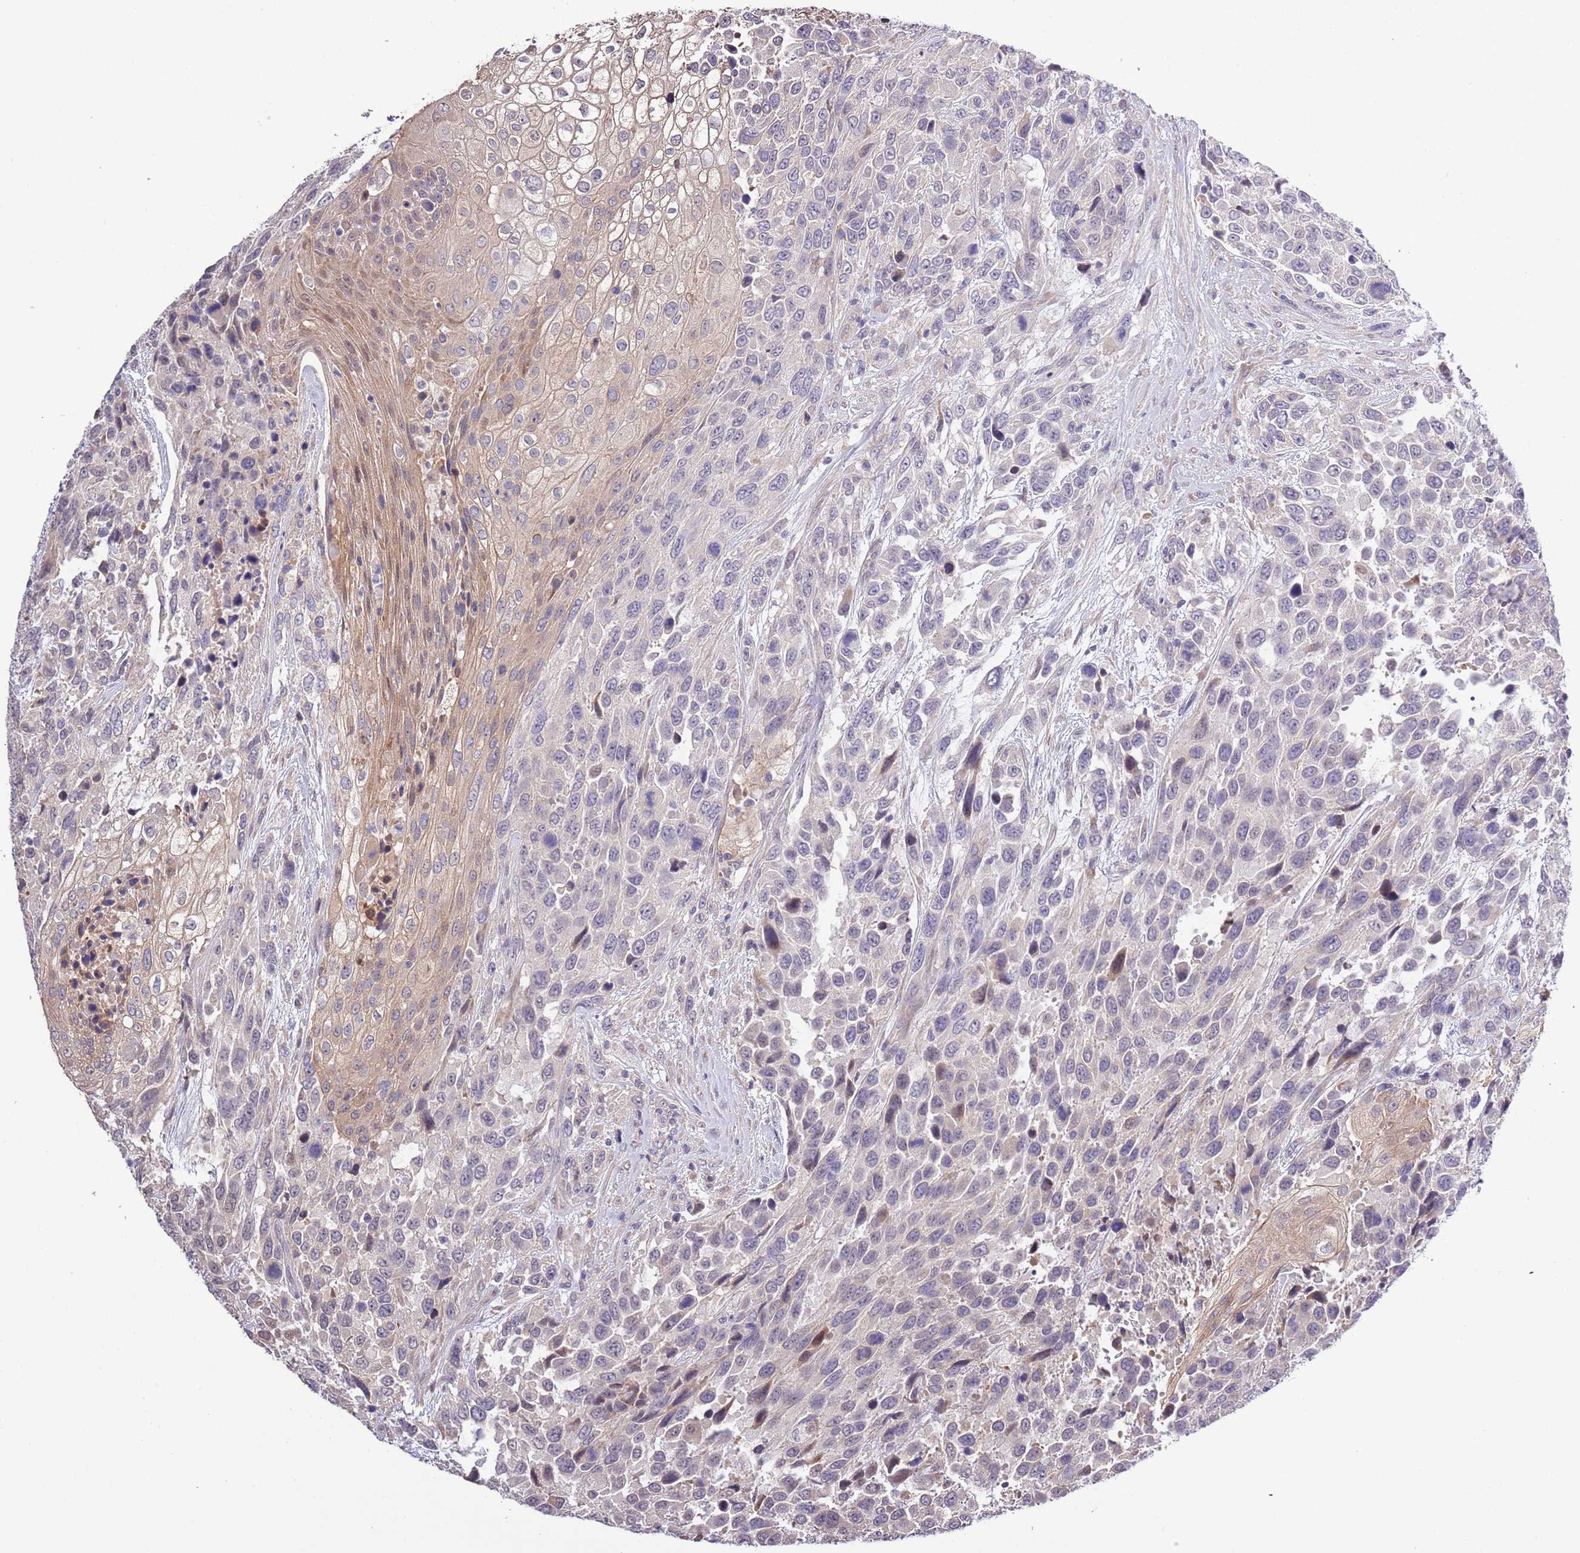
{"staining": {"intensity": "negative", "quantity": "none", "location": "none"}, "tissue": "urothelial cancer", "cell_type": "Tumor cells", "image_type": "cancer", "snomed": [{"axis": "morphology", "description": "Urothelial carcinoma, High grade"}, {"axis": "topography", "description": "Urinary bladder"}], "caption": "This is an immunohistochemistry micrograph of human urothelial cancer. There is no expression in tumor cells.", "gene": "LIPJ", "patient": {"sex": "female", "age": 70}}